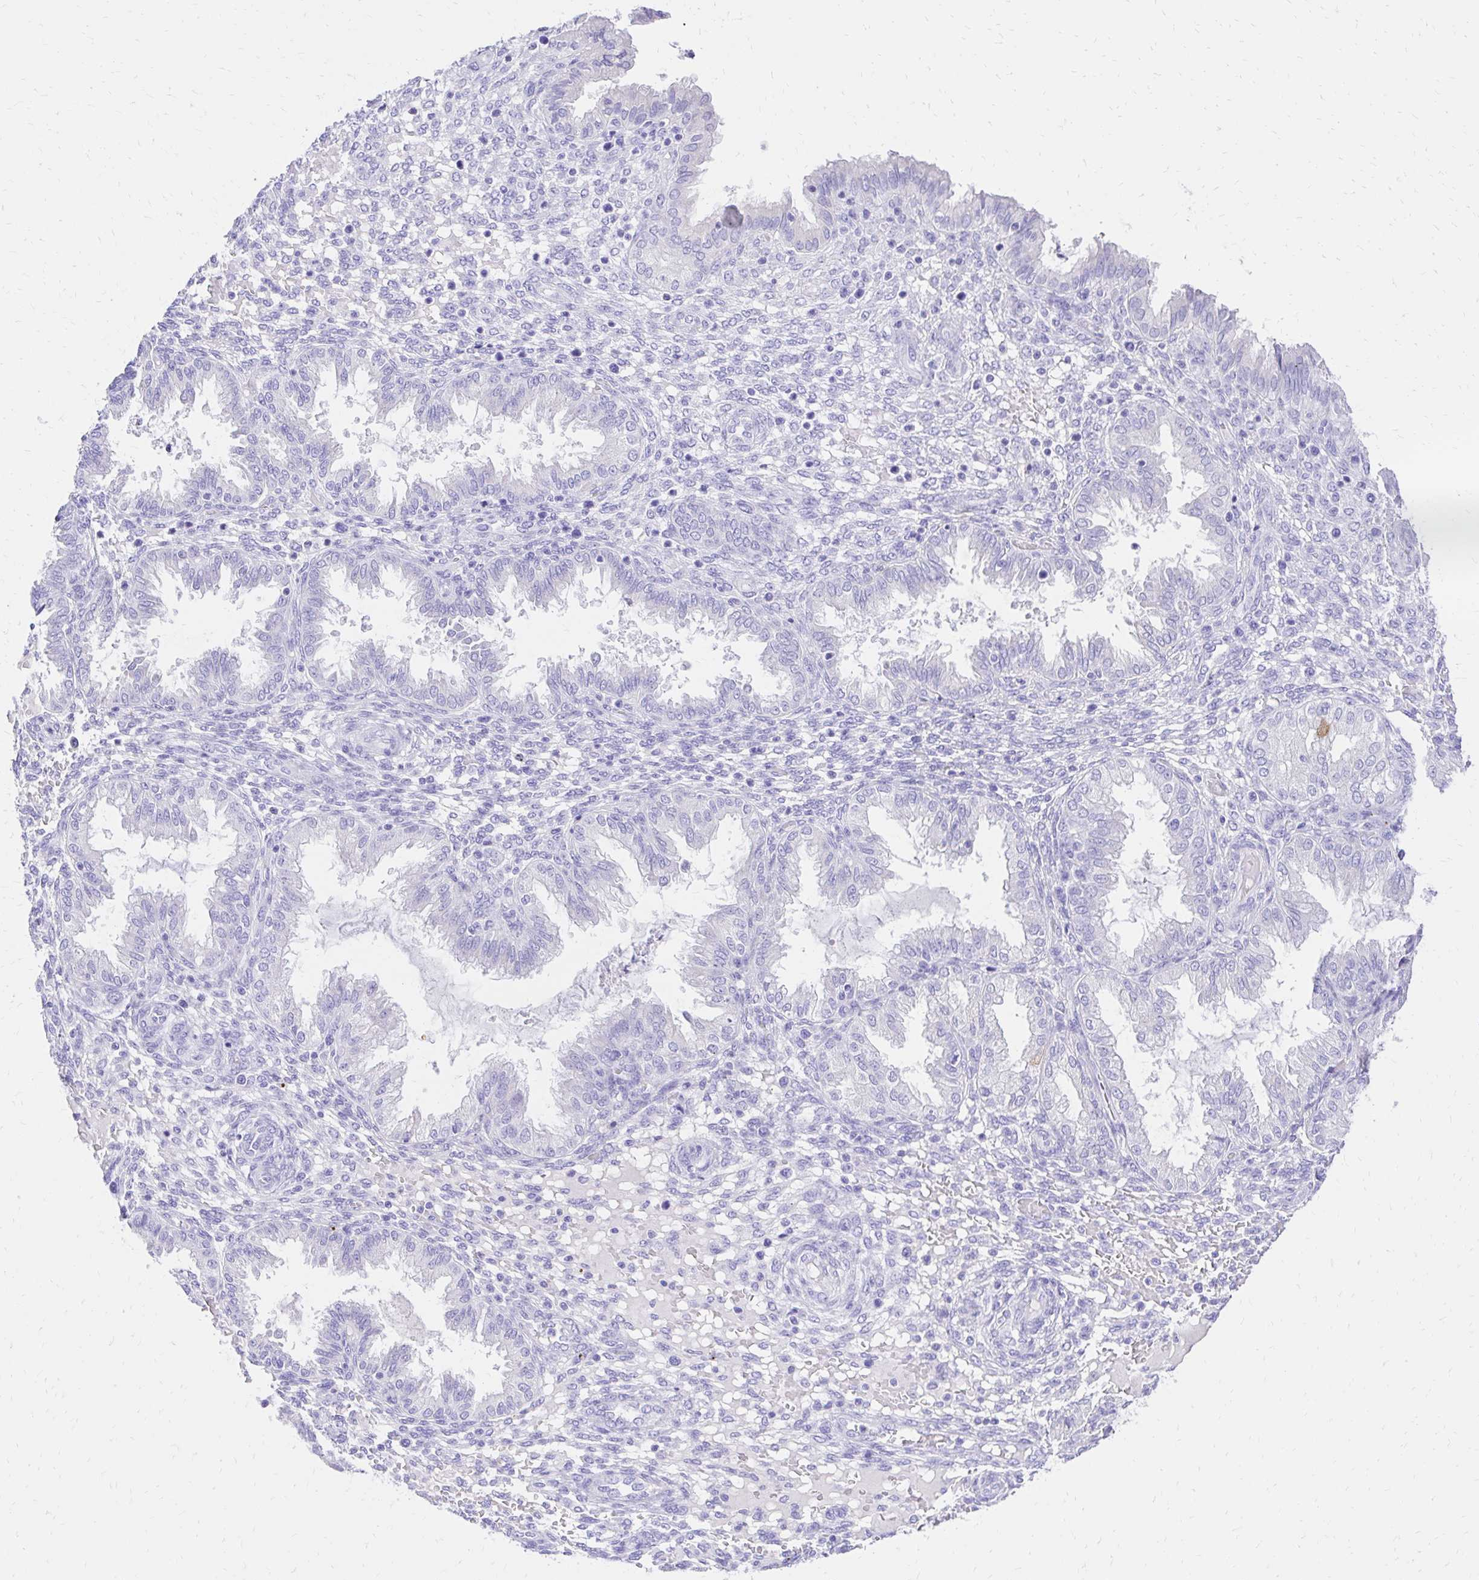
{"staining": {"intensity": "negative", "quantity": "none", "location": "none"}, "tissue": "endometrium", "cell_type": "Cells in endometrial stroma", "image_type": "normal", "snomed": [{"axis": "morphology", "description": "Normal tissue, NOS"}, {"axis": "topography", "description": "Endometrium"}], "caption": "A high-resolution photomicrograph shows immunohistochemistry (IHC) staining of unremarkable endometrium, which exhibits no significant expression in cells in endometrial stroma.", "gene": "S100G", "patient": {"sex": "female", "age": 33}}